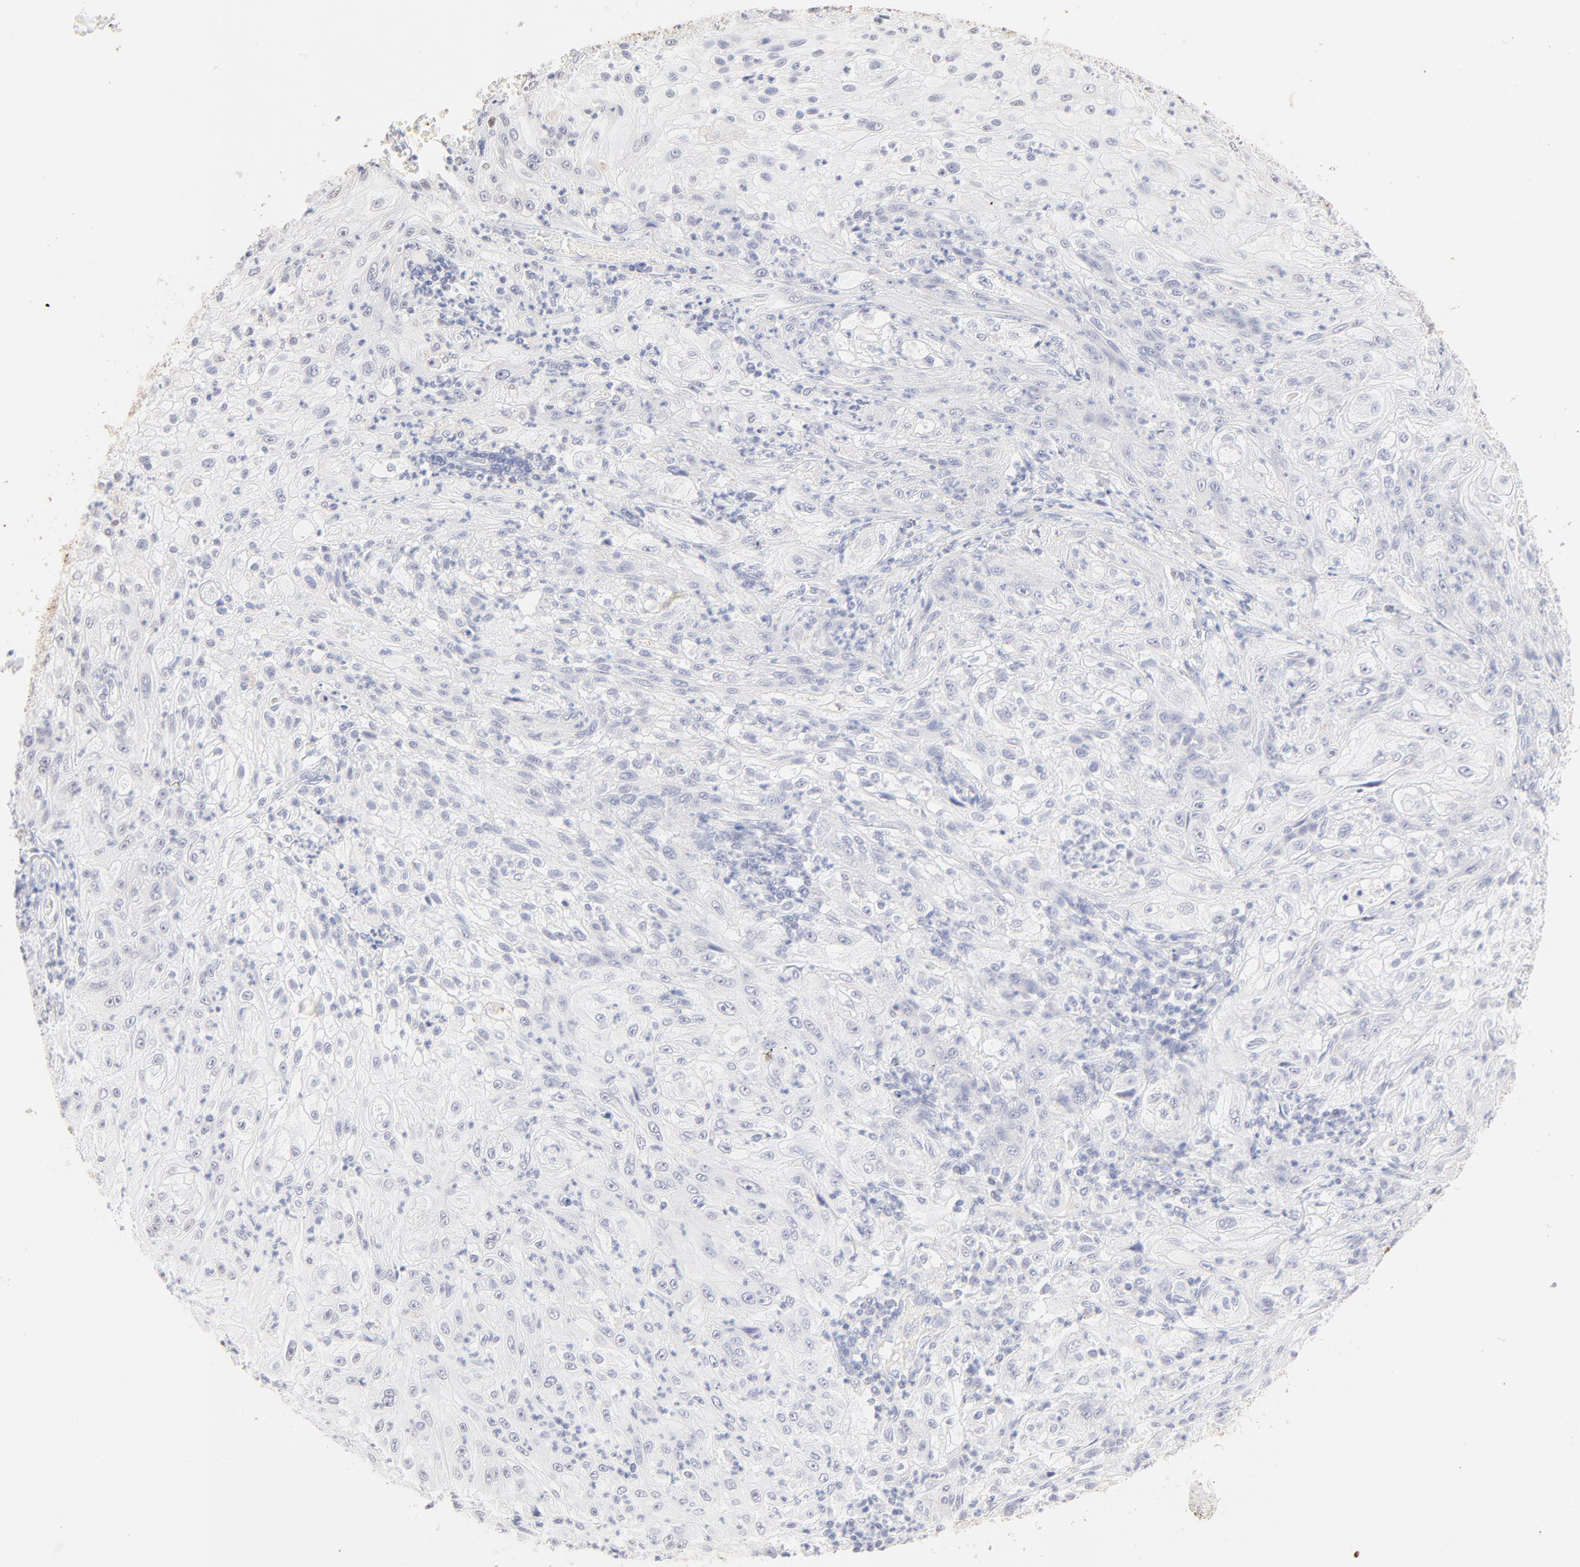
{"staining": {"intensity": "negative", "quantity": "none", "location": "none"}, "tissue": "lung cancer", "cell_type": "Tumor cells", "image_type": "cancer", "snomed": [{"axis": "morphology", "description": "Inflammation, NOS"}, {"axis": "morphology", "description": "Squamous cell carcinoma, NOS"}, {"axis": "topography", "description": "Lymph node"}, {"axis": "topography", "description": "Soft tissue"}, {"axis": "topography", "description": "Lung"}], "caption": "Immunohistochemical staining of human squamous cell carcinoma (lung) shows no significant positivity in tumor cells.", "gene": "ZNF540", "patient": {"sex": "male", "age": 66}}